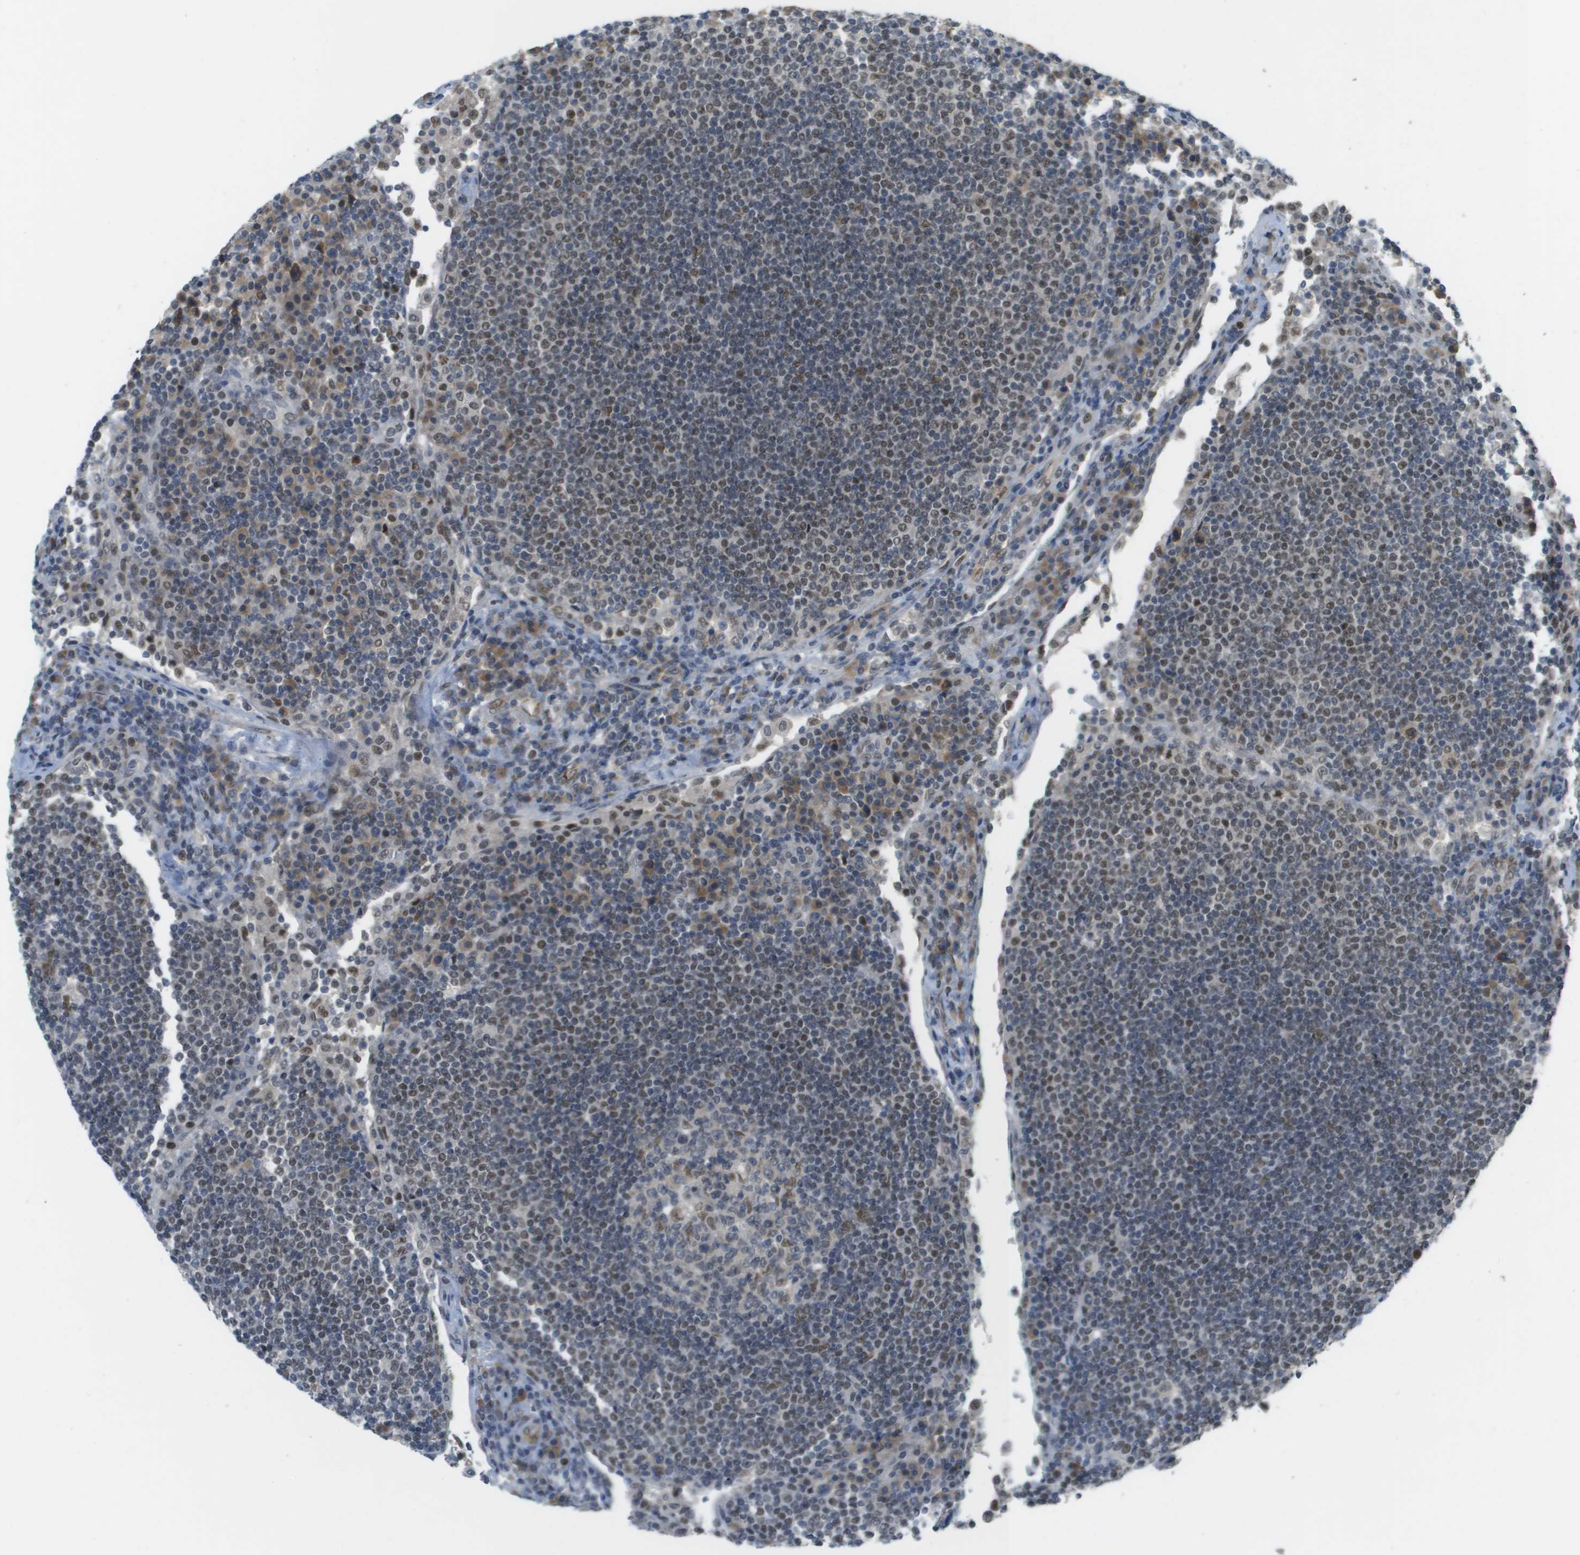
{"staining": {"intensity": "moderate", "quantity": "<25%", "location": "nuclear"}, "tissue": "lymph node", "cell_type": "Germinal center cells", "image_type": "normal", "snomed": [{"axis": "morphology", "description": "Normal tissue, NOS"}, {"axis": "topography", "description": "Lymph node"}], "caption": "A low amount of moderate nuclear staining is appreciated in about <25% of germinal center cells in normal lymph node.", "gene": "ARID1B", "patient": {"sex": "female", "age": 53}}